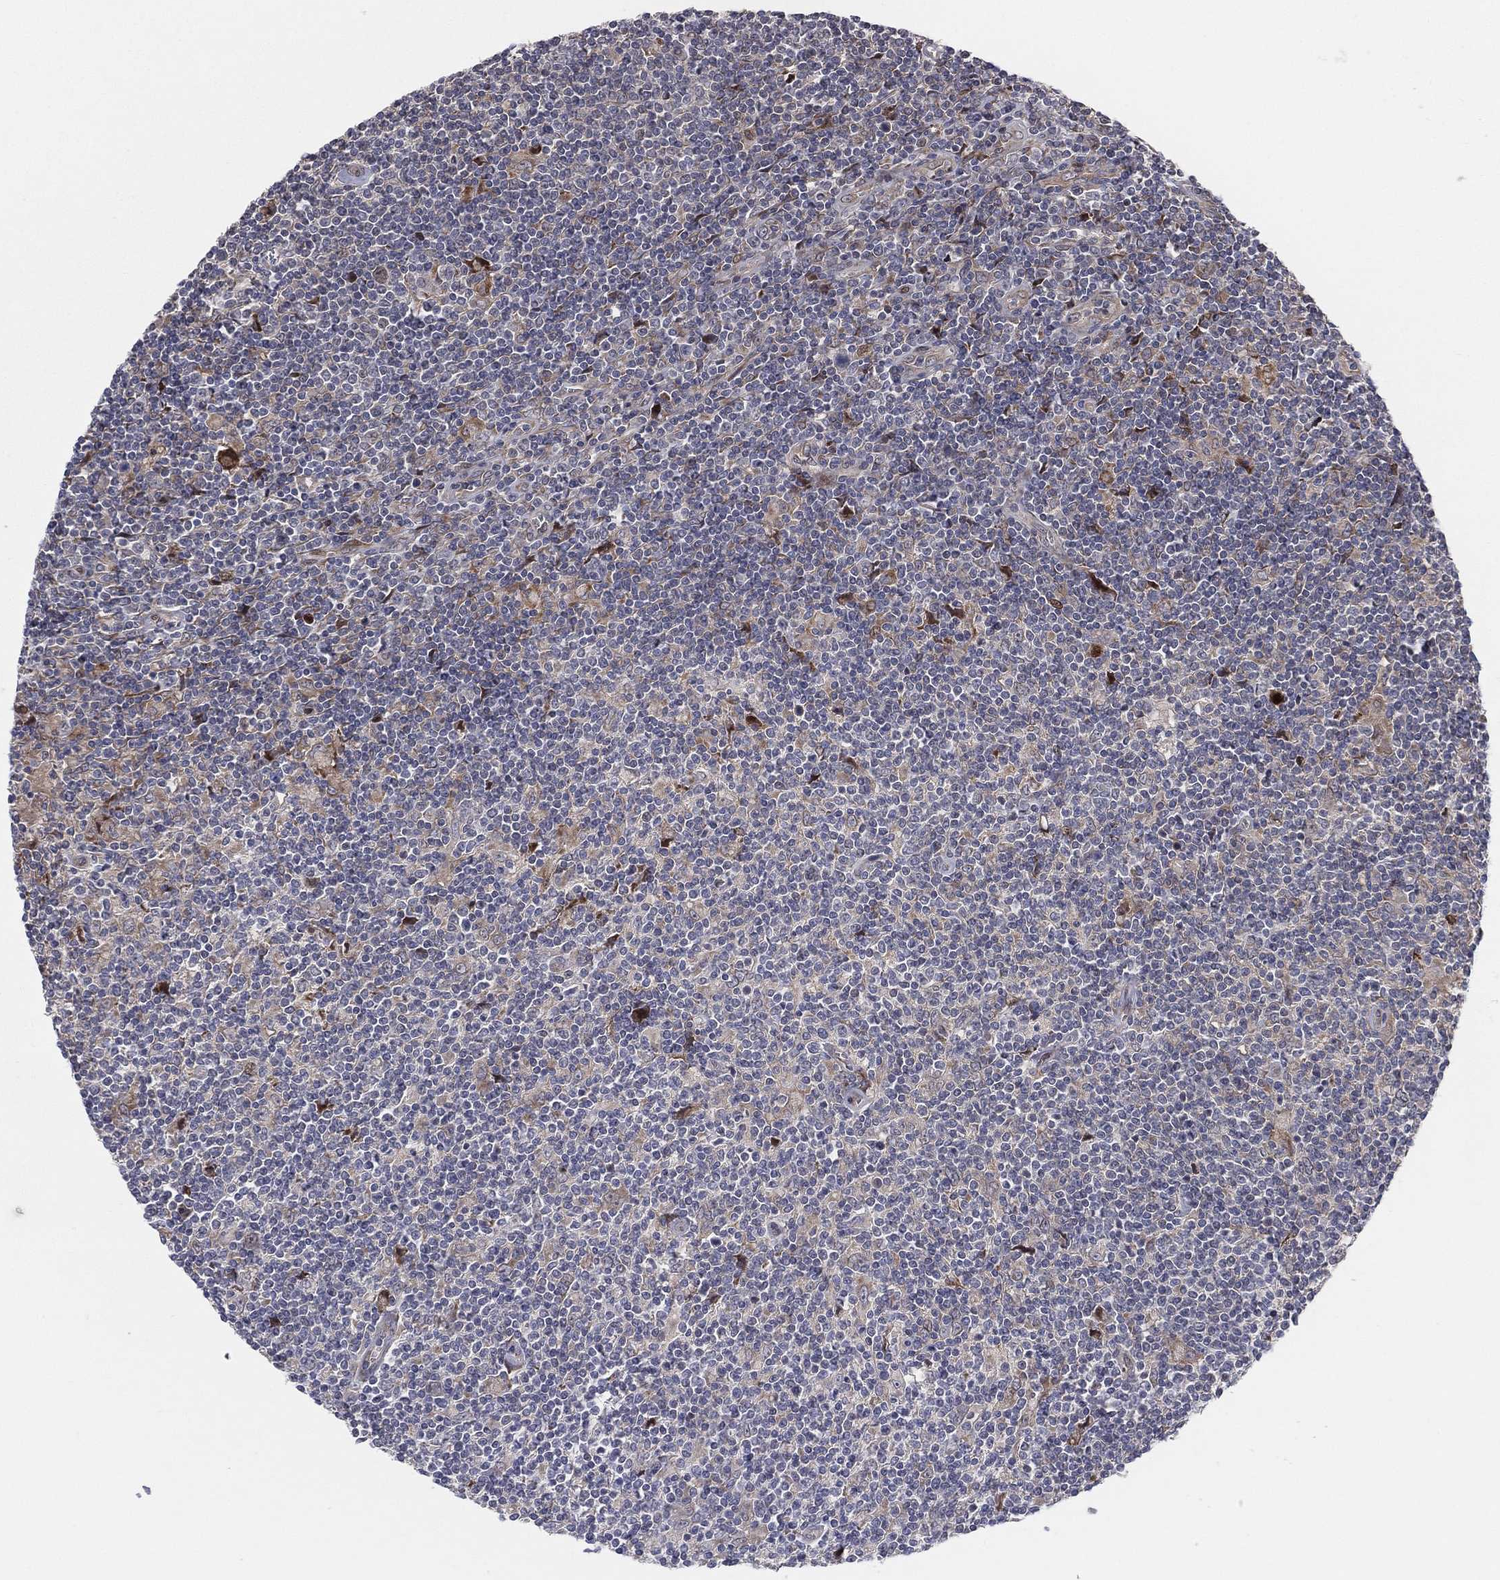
{"staining": {"intensity": "moderate", "quantity": "<25%", "location": "cytoplasmic/membranous"}, "tissue": "lymphoma", "cell_type": "Tumor cells", "image_type": "cancer", "snomed": [{"axis": "morphology", "description": "Hodgkin's disease, NOS"}, {"axis": "topography", "description": "Lymph node"}], "caption": "Immunohistochemistry (IHC) staining of lymphoma, which displays low levels of moderate cytoplasmic/membranous staining in about <25% of tumor cells indicating moderate cytoplasmic/membranous protein positivity. The staining was performed using DAB (brown) for protein detection and nuclei were counterstained in hematoxylin (blue).", "gene": "UTP14A", "patient": {"sex": "male", "age": 40}}